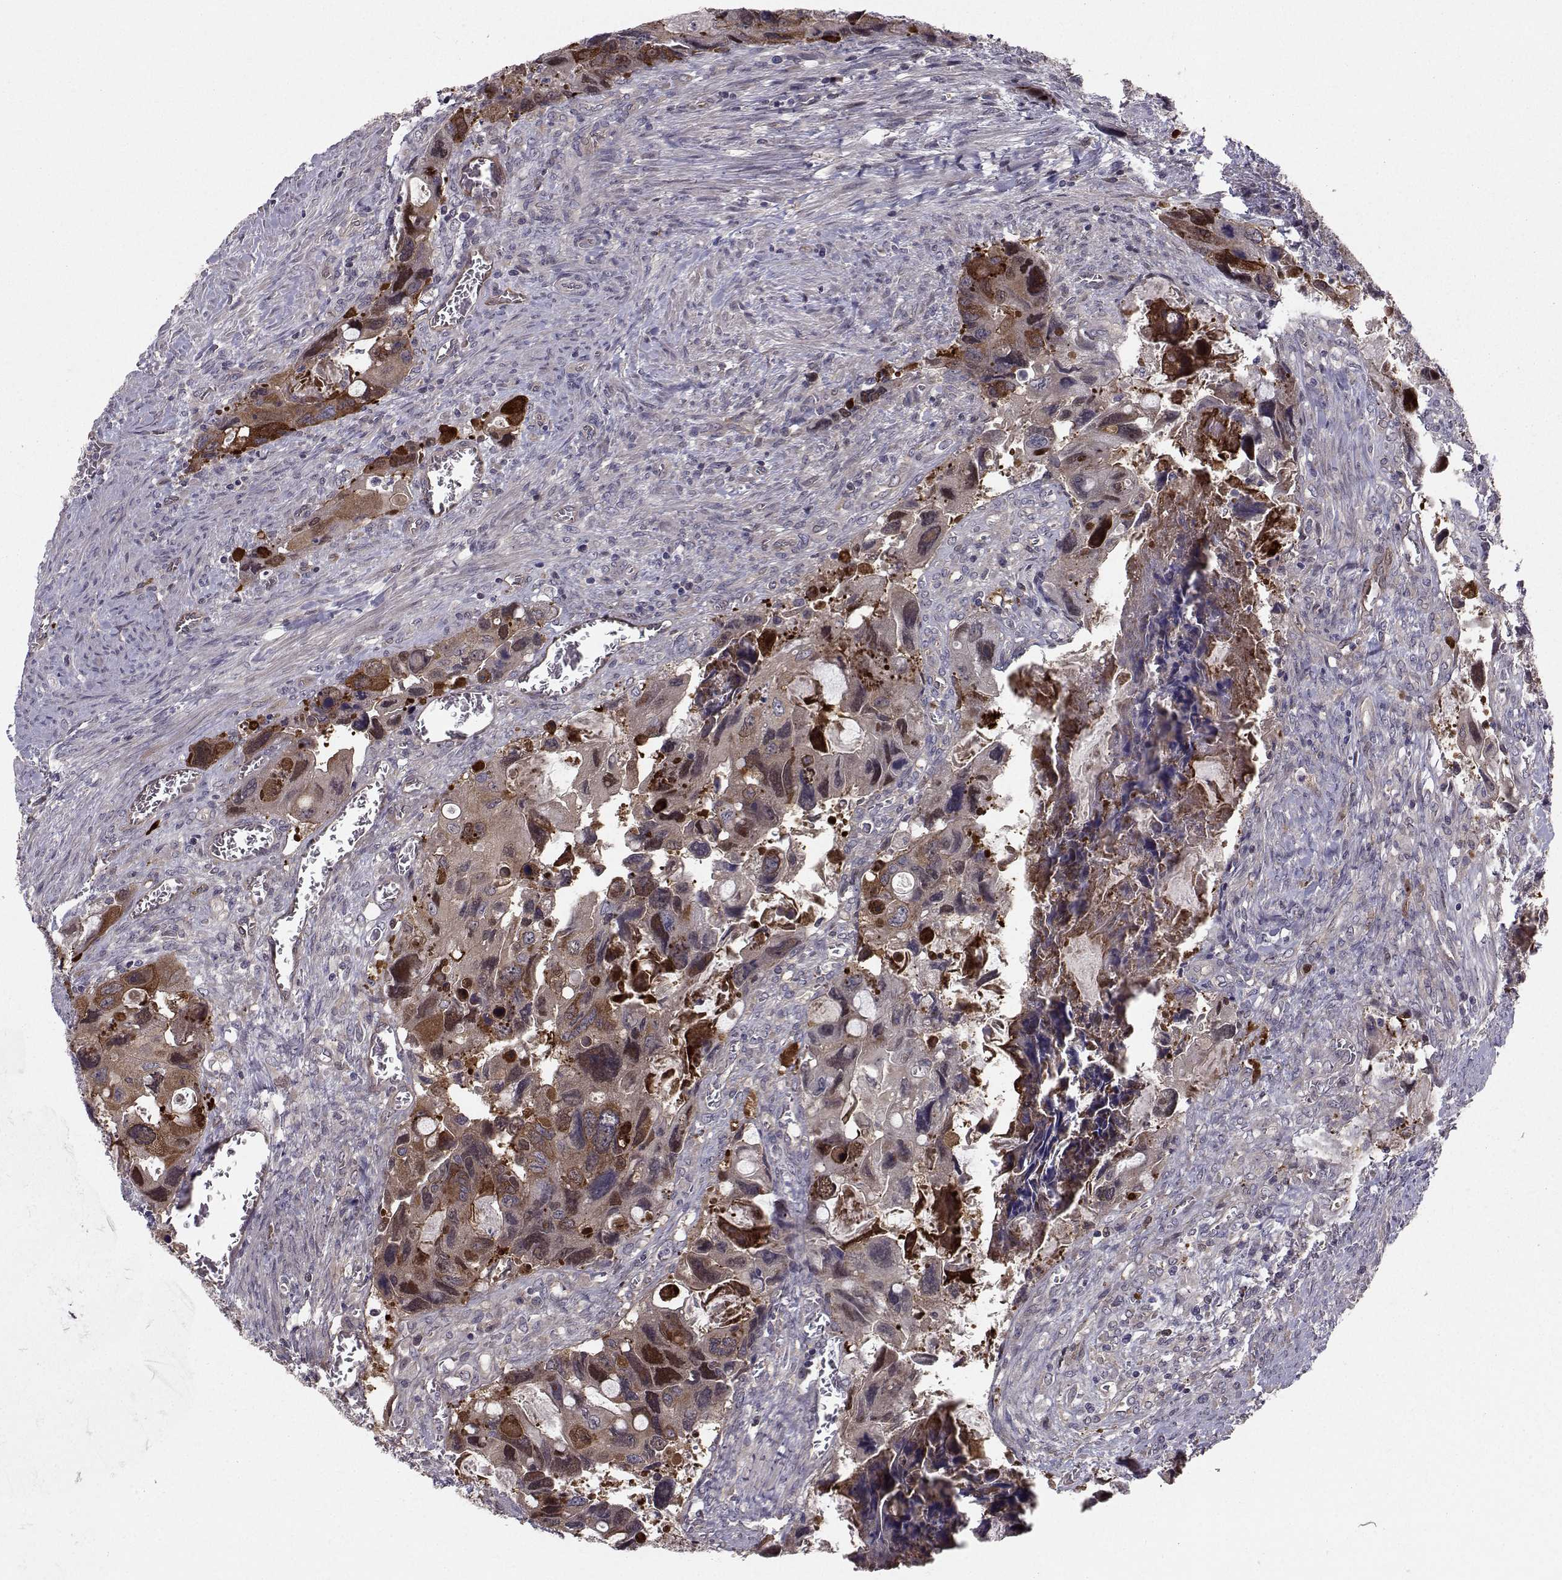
{"staining": {"intensity": "strong", "quantity": "<25%", "location": "cytoplasmic/membranous"}, "tissue": "colorectal cancer", "cell_type": "Tumor cells", "image_type": "cancer", "snomed": [{"axis": "morphology", "description": "Adenocarcinoma, NOS"}, {"axis": "topography", "description": "Rectum"}], "caption": "DAB (3,3'-diaminobenzidine) immunohistochemical staining of human colorectal cancer reveals strong cytoplasmic/membranous protein staining in about <25% of tumor cells.", "gene": "HSP90AB1", "patient": {"sex": "male", "age": 62}}